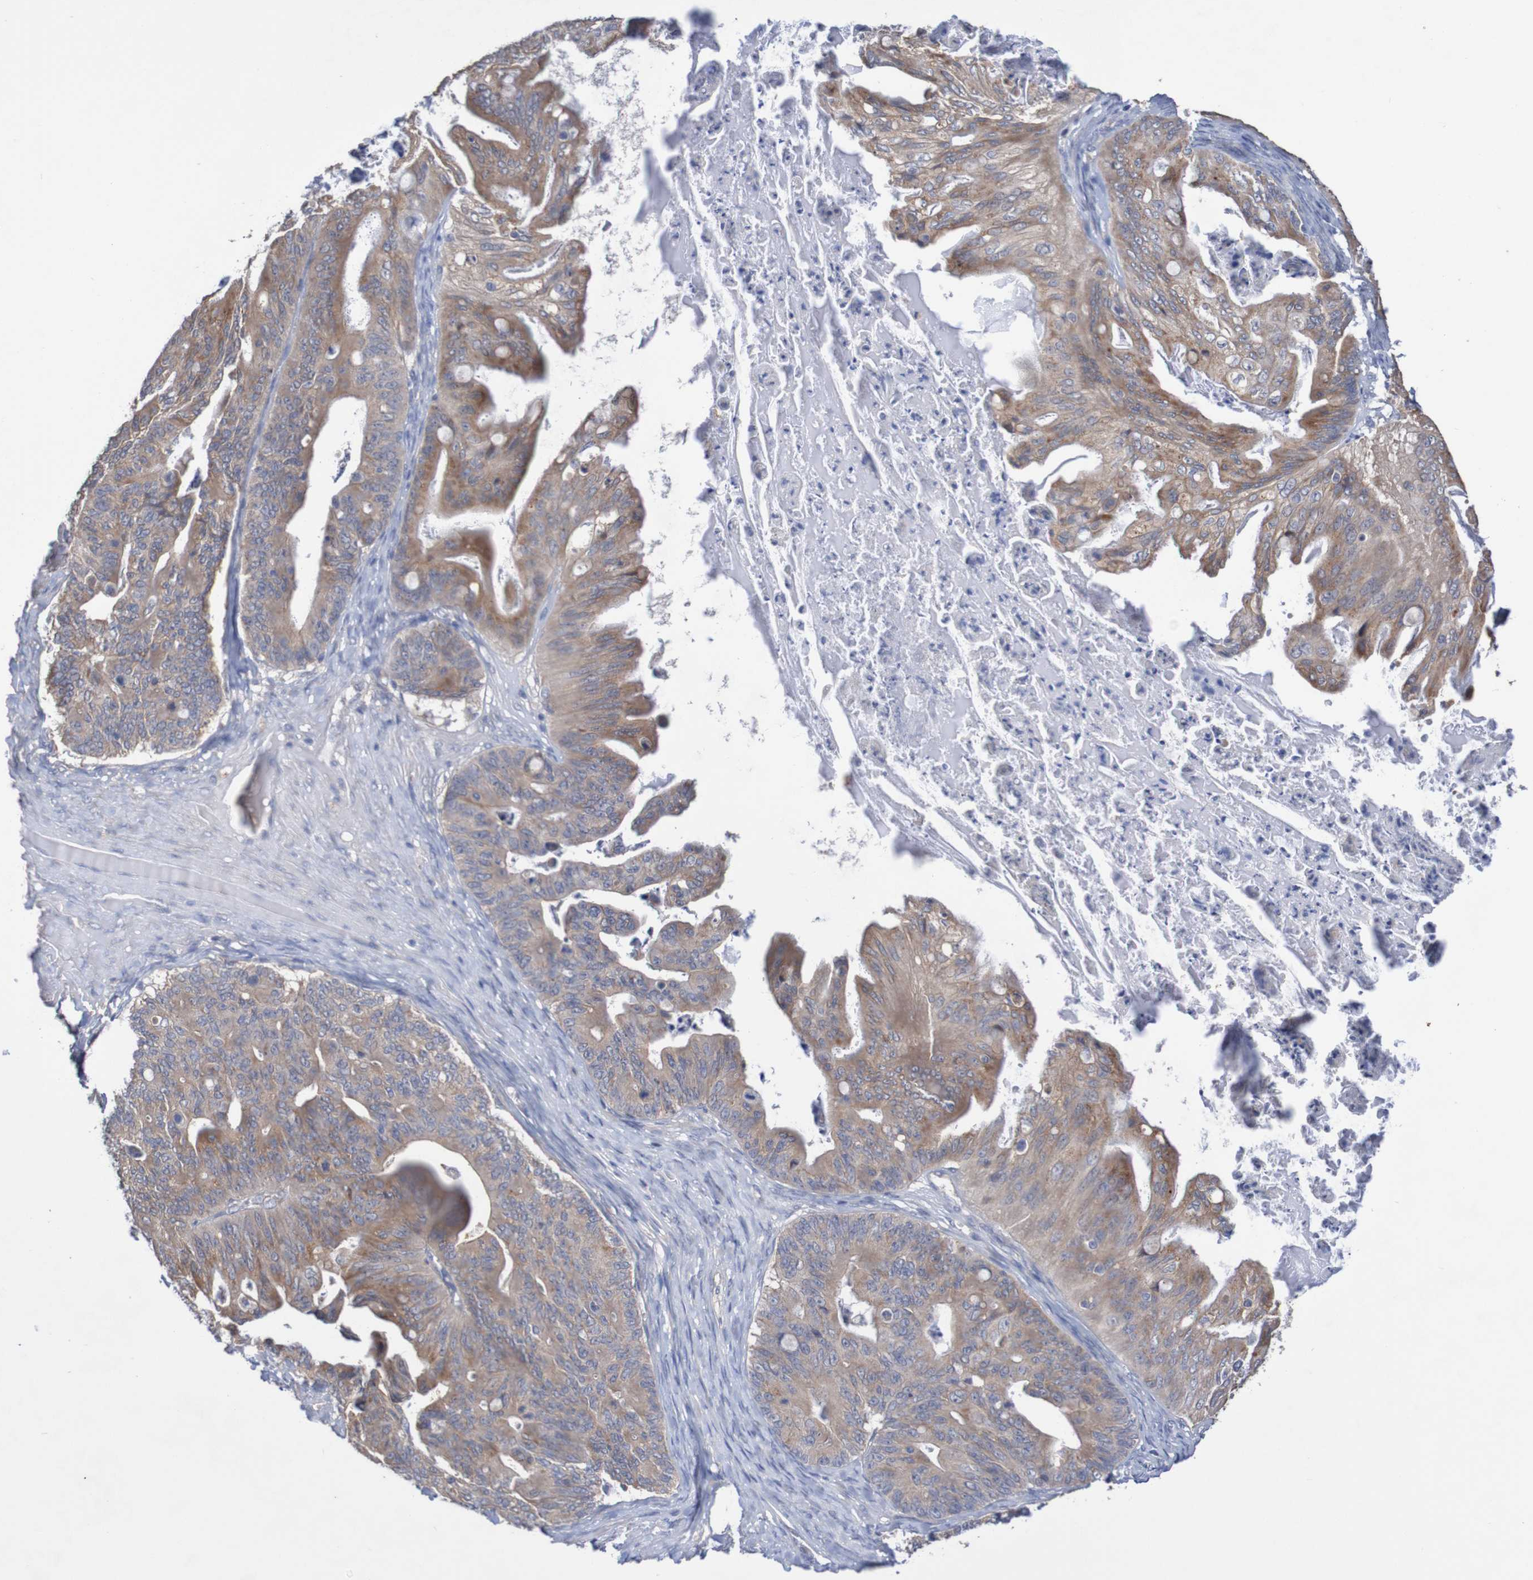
{"staining": {"intensity": "moderate", "quantity": ">75%", "location": "cytoplasmic/membranous"}, "tissue": "ovarian cancer", "cell_type": "Tumor cells", "image_type": "cancer", "snomed": [{"axis": "morphology", "description": "Cystadenocarcinoma, mucinous, NOS"}, {"axis": "topography", "description": "Ovary"}], "caption": "A brown stain highlights moderate cytoplasmic/membranous positivity of a protein in human mucinous cystadenocarcinoma (ovarian) tumor cells.", "gene": "PHYH", "patient": {"sex": "female", "age": 37}}